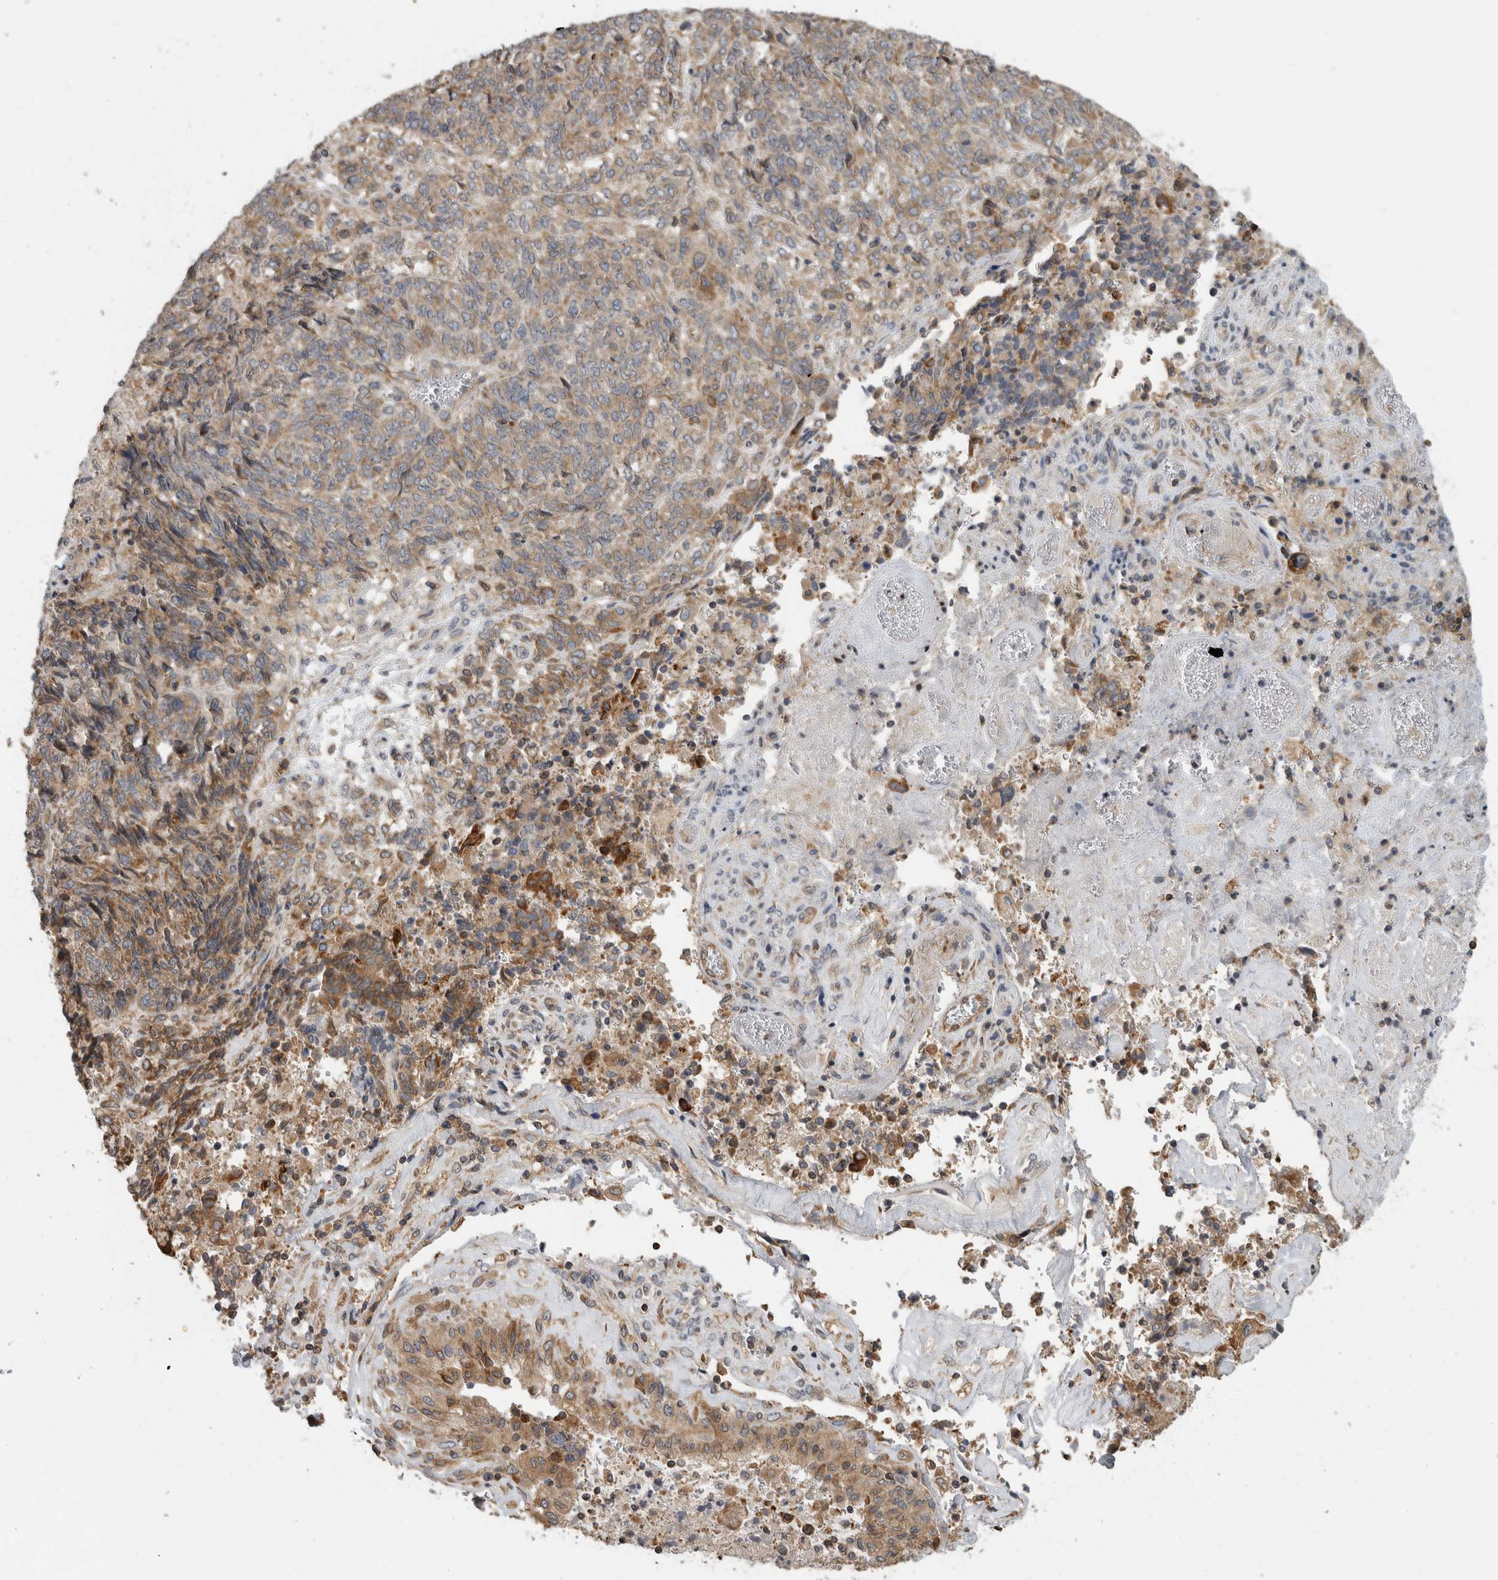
{"staining": {"intensity": "moderate", "quantity": ">75%", "location": "cytoplasmic/membranous"}, "tissue": "endometrial cancer", "cell_type": "Tumor cells", "image_type": "cancer", "snomed": [{"axis": "morphology", "description": "Adenocarcinoma, NOS"}, {"axis": "topography", "description": "Endometrium"}], "caption": "This image demonstrates IHC staining of human adenocarcinoma (endometrial), with medium moderate cytoplasmic/membranous staining in about >75% of tumor cells.", "gene": "PARP6", "patient": {"sex": "female", "age": 80}}